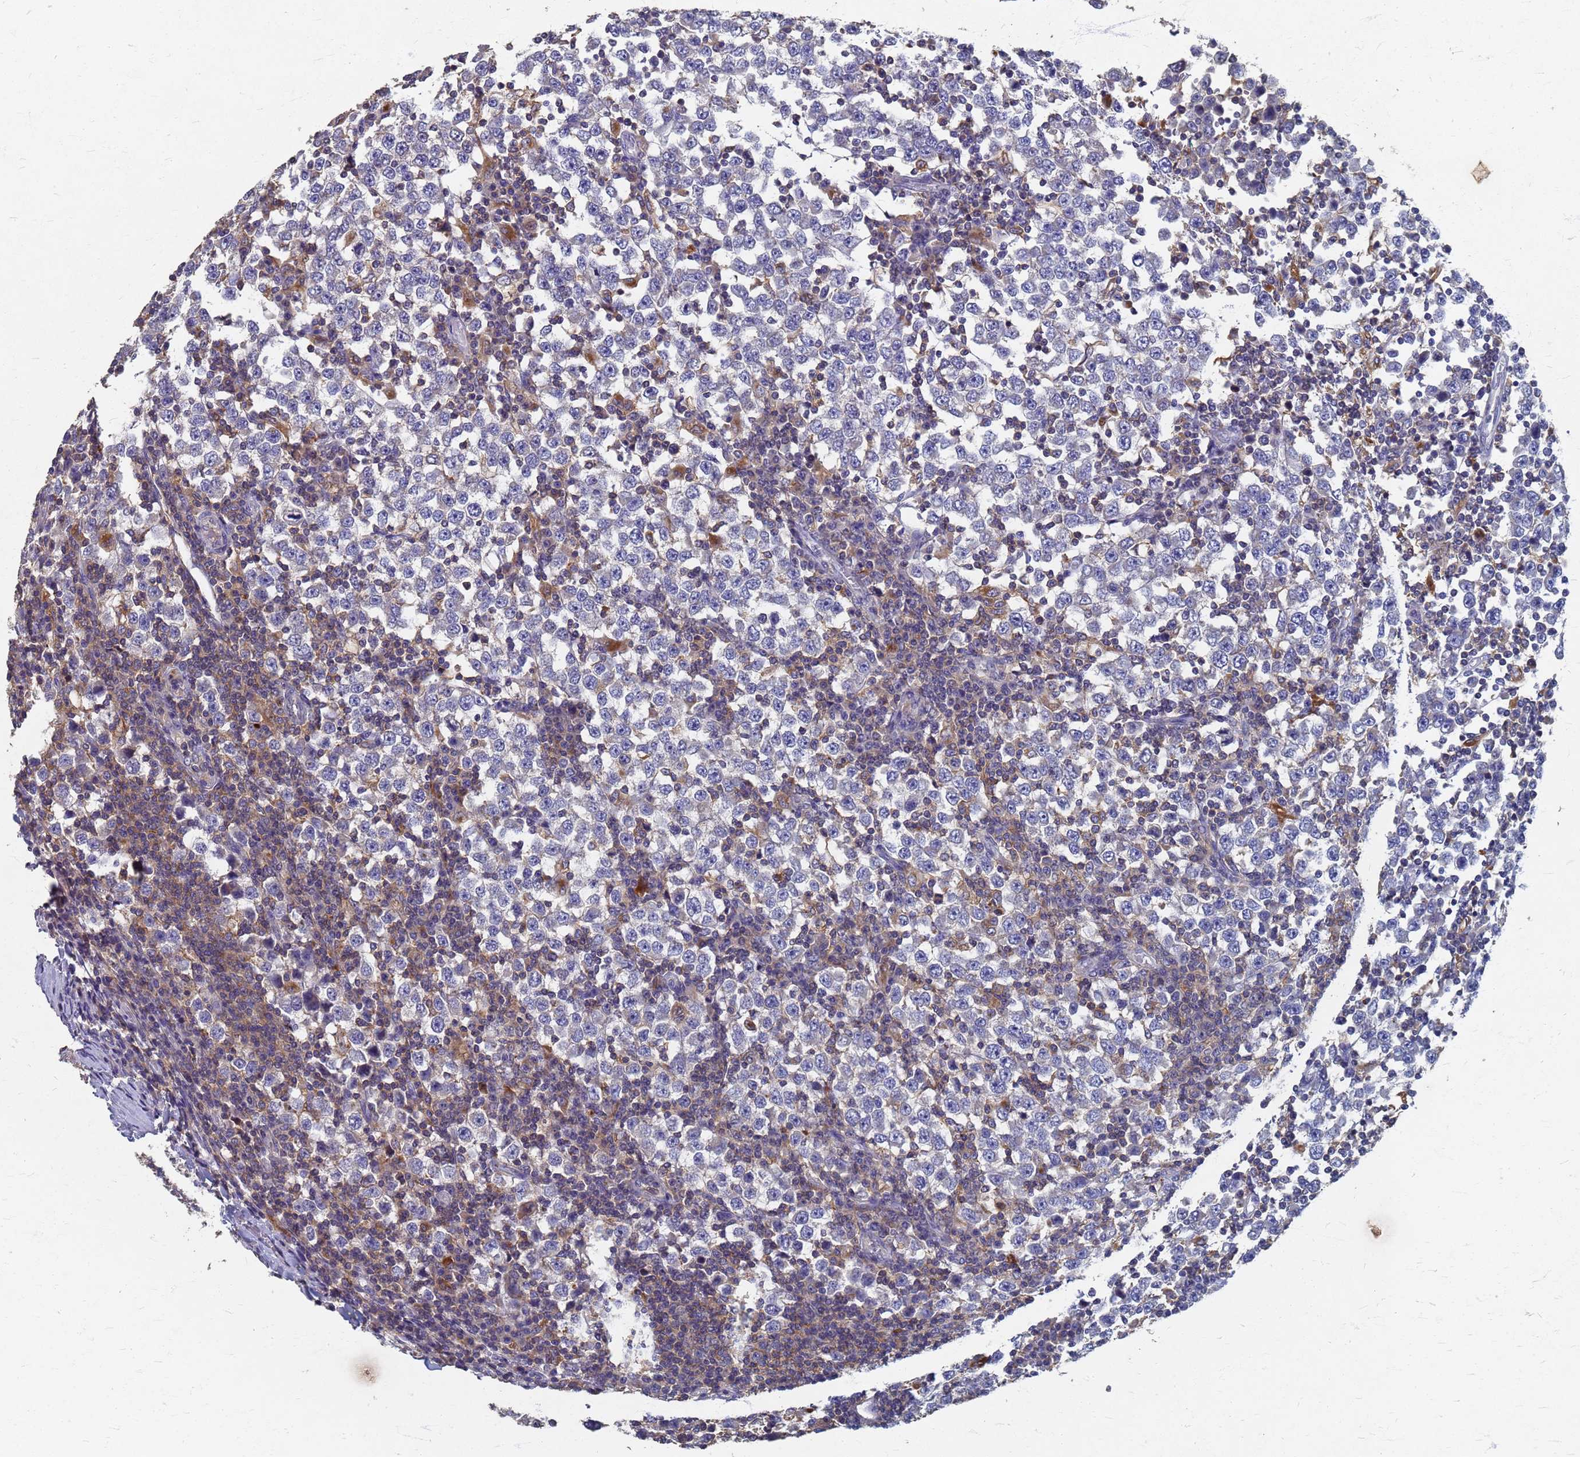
{"staining": {"intensity": "negative", "quantity": "none", "location": "none"}, "tissue": "testis cancer", "cell_type": "Tumor cells", "image_type": "cancer", "snomed": [{"axis": "morphology", "description": "Seminoma, NOS"}, {"axis": "topography", "description": "Testis"}], "caption": "Tumor cells show no significant positivity in seminoma (testis).", "gene": "KRCC1", "patient": {"sex": "male", "age": 65}}